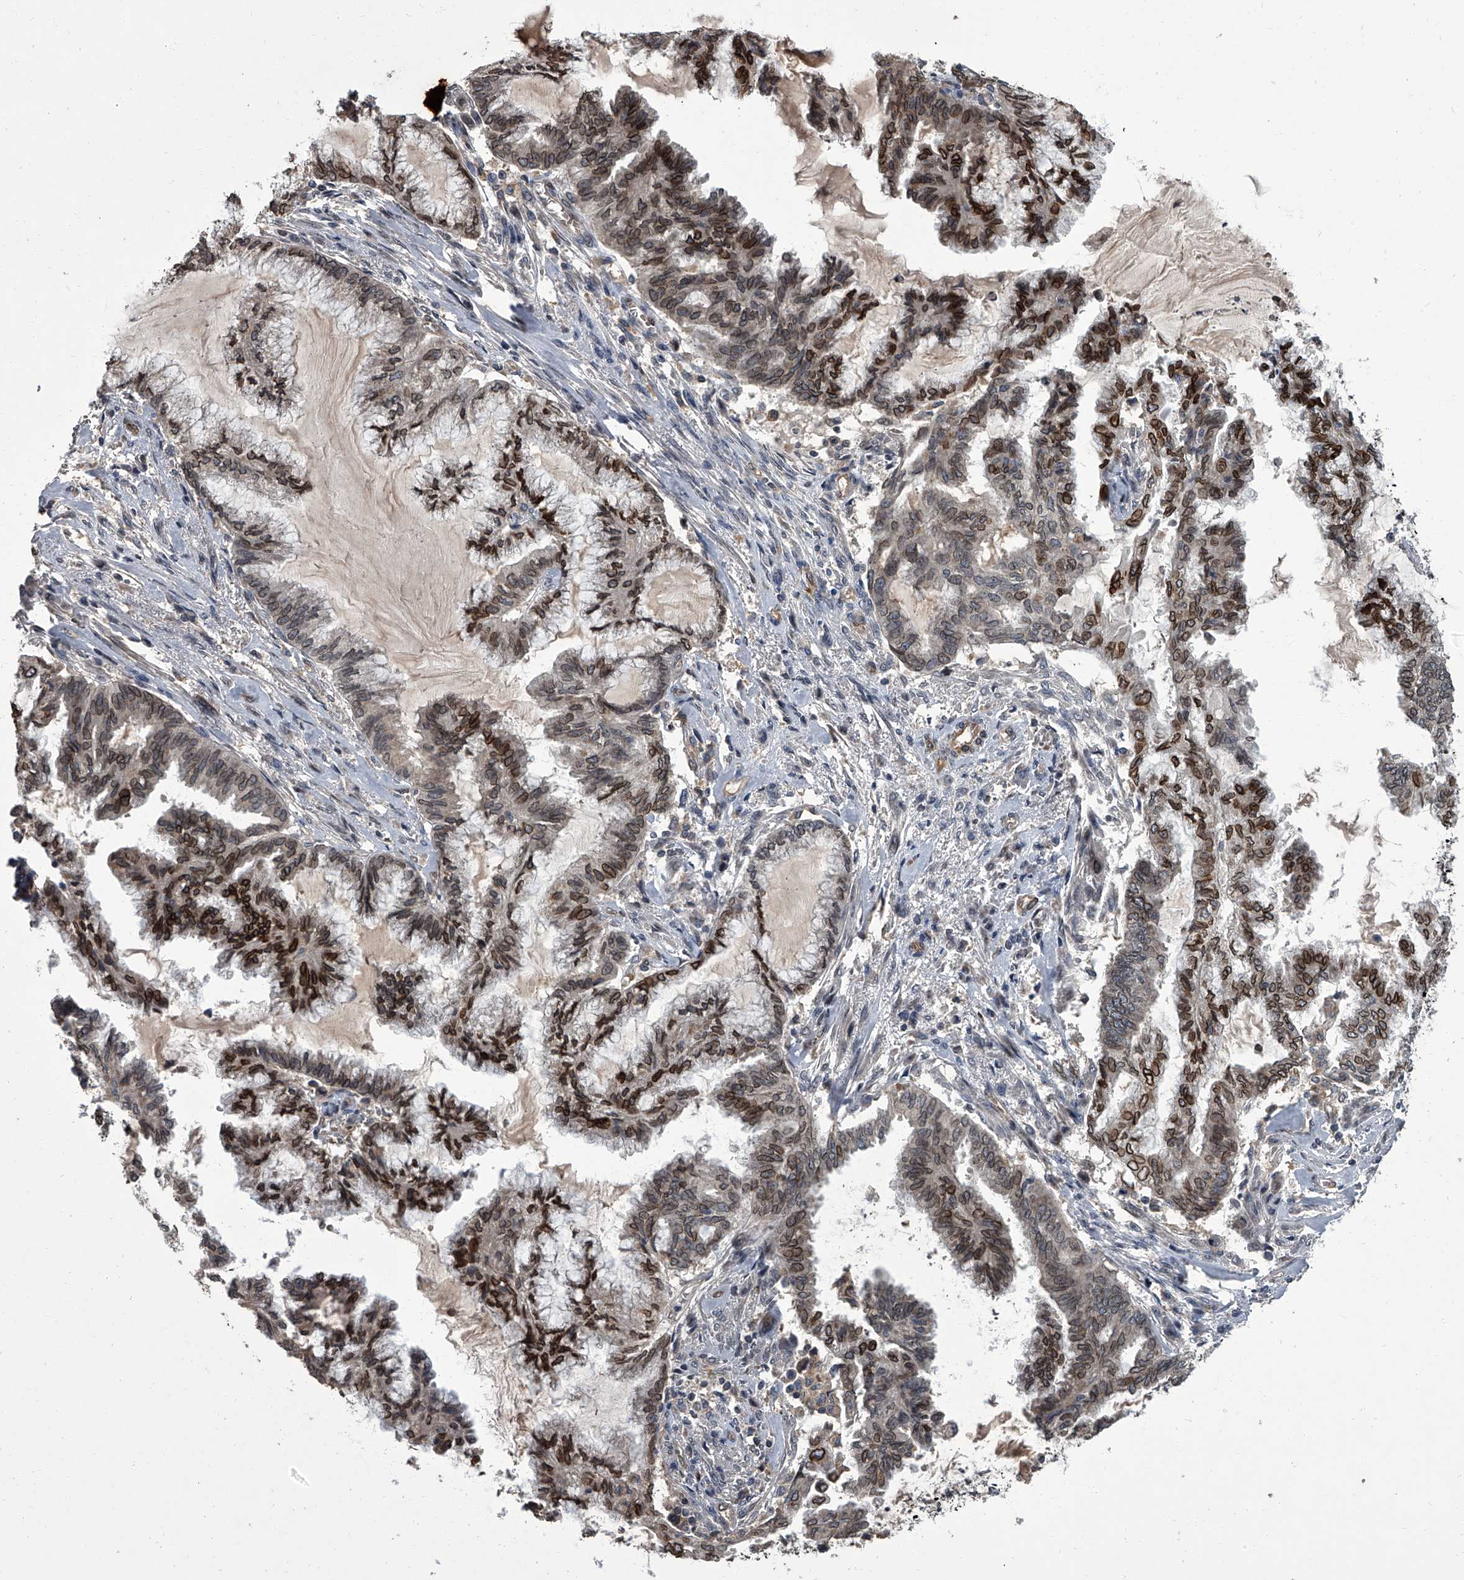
{"staining": {"intensity": "moderate", "quantity": ">75%", "location": "cytoplasmic/membranous,nuclear"}, "tissue": "endometrial cancer", "cell_type": "Tumor cells", "image_type": "cancer", "snomed": [{"axis": "morphology", "description": "Adenocarcinoma, NOS"}, {"axis": "topography", "description": "Endometrium"}], "caption": "Immunohistochemical staining of endometrial cancer (adenocarcinoma) demonstrates medium levels of moderate cytoplasmic/membranous and nuclear protein staining in about >75% of tumor cells. Ihc stains the protein in brown and the nuclei are stained blue.", "gene": "LRRC8C", "patient": {"sex": "female", "age": 86}}